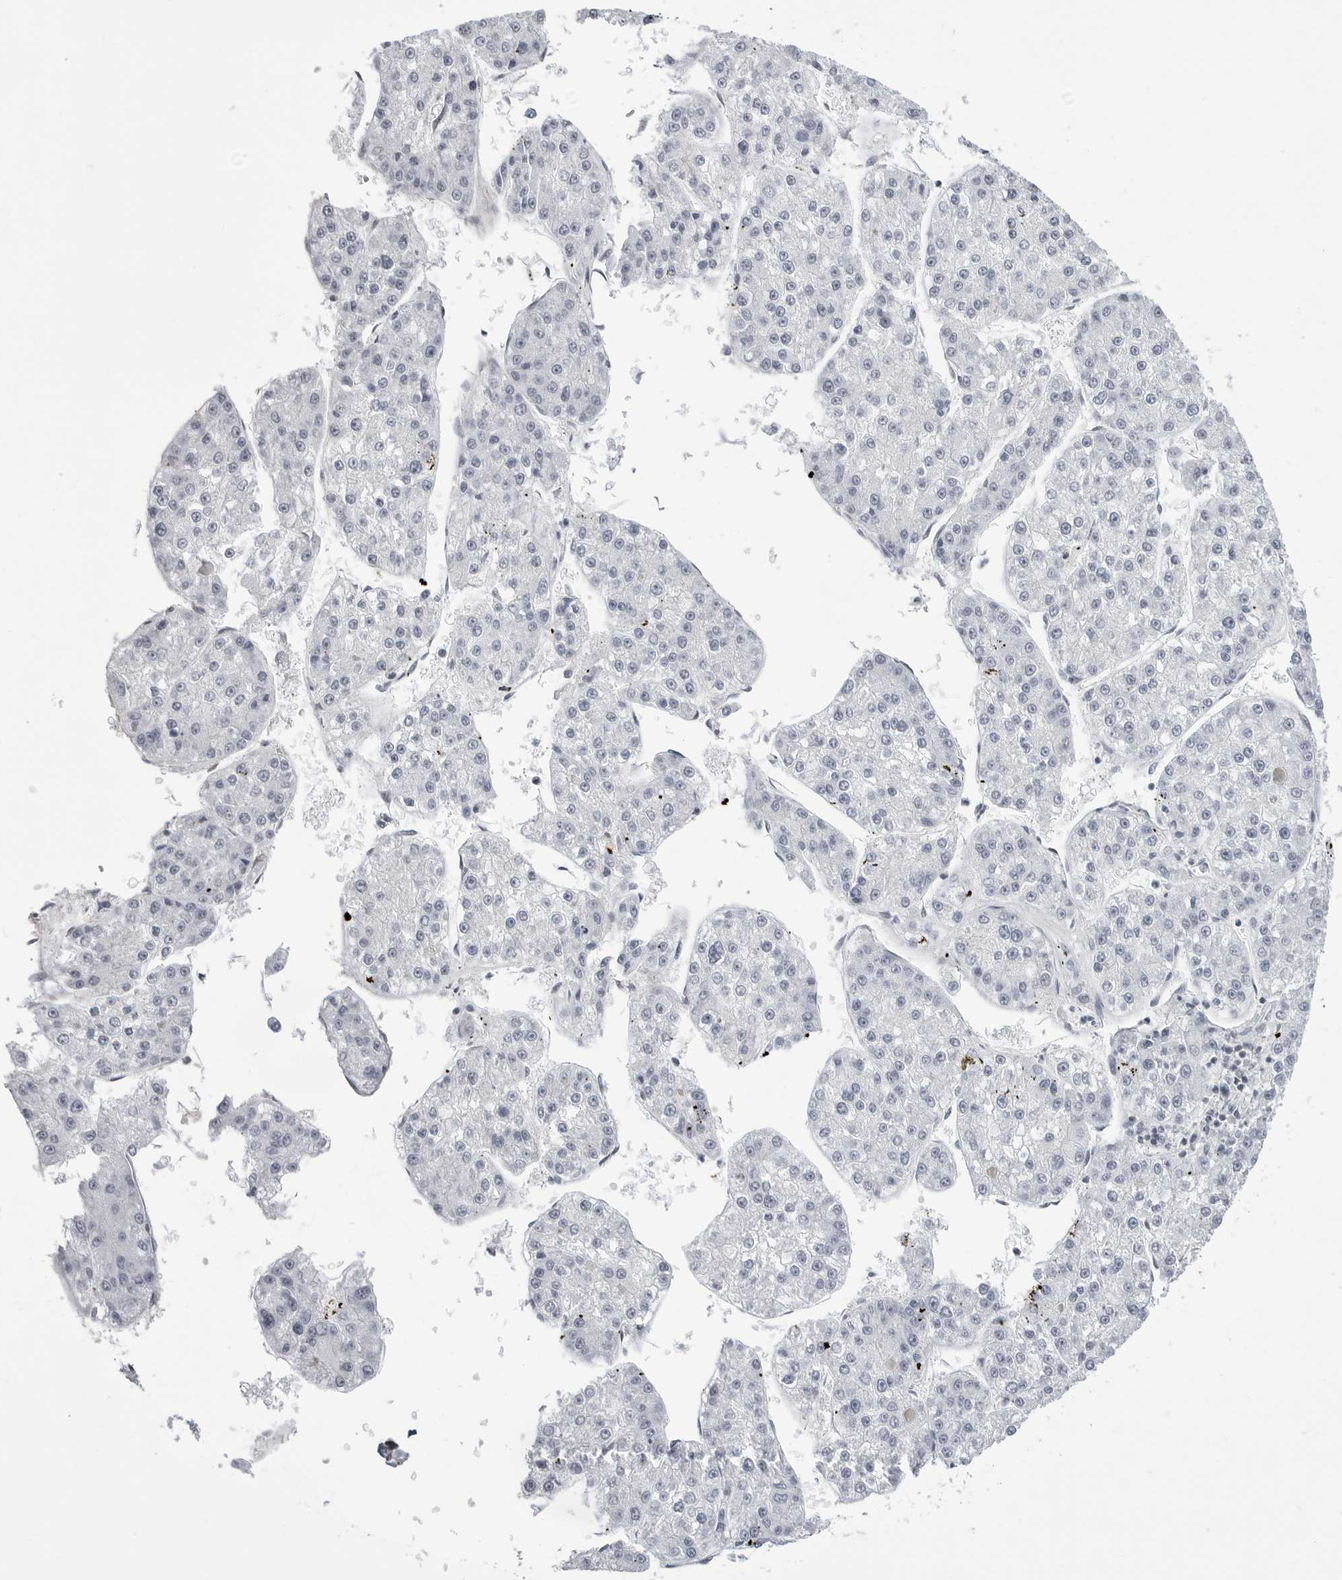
{"staining": {"intensity": "negative", "quantity": "none", "location": "none"}, "tissue": "liver cancer", "cell_type": "Tumor cells", "image_type": "cancer", "snomed": [{"axis": "morphology", "description": "Carcinoma, Hepatocellular, NOS"}, {"axis": "topography", "description": "Liver"}], "caption": "High magnification brightfield microscopy of liver cancer stained with DAB (brown) and counterstained with hematoxylin (blue): tumor cells show no significant staining.", "gene": "YWHAG", "patient": {"sex": "female", "age": 73}}